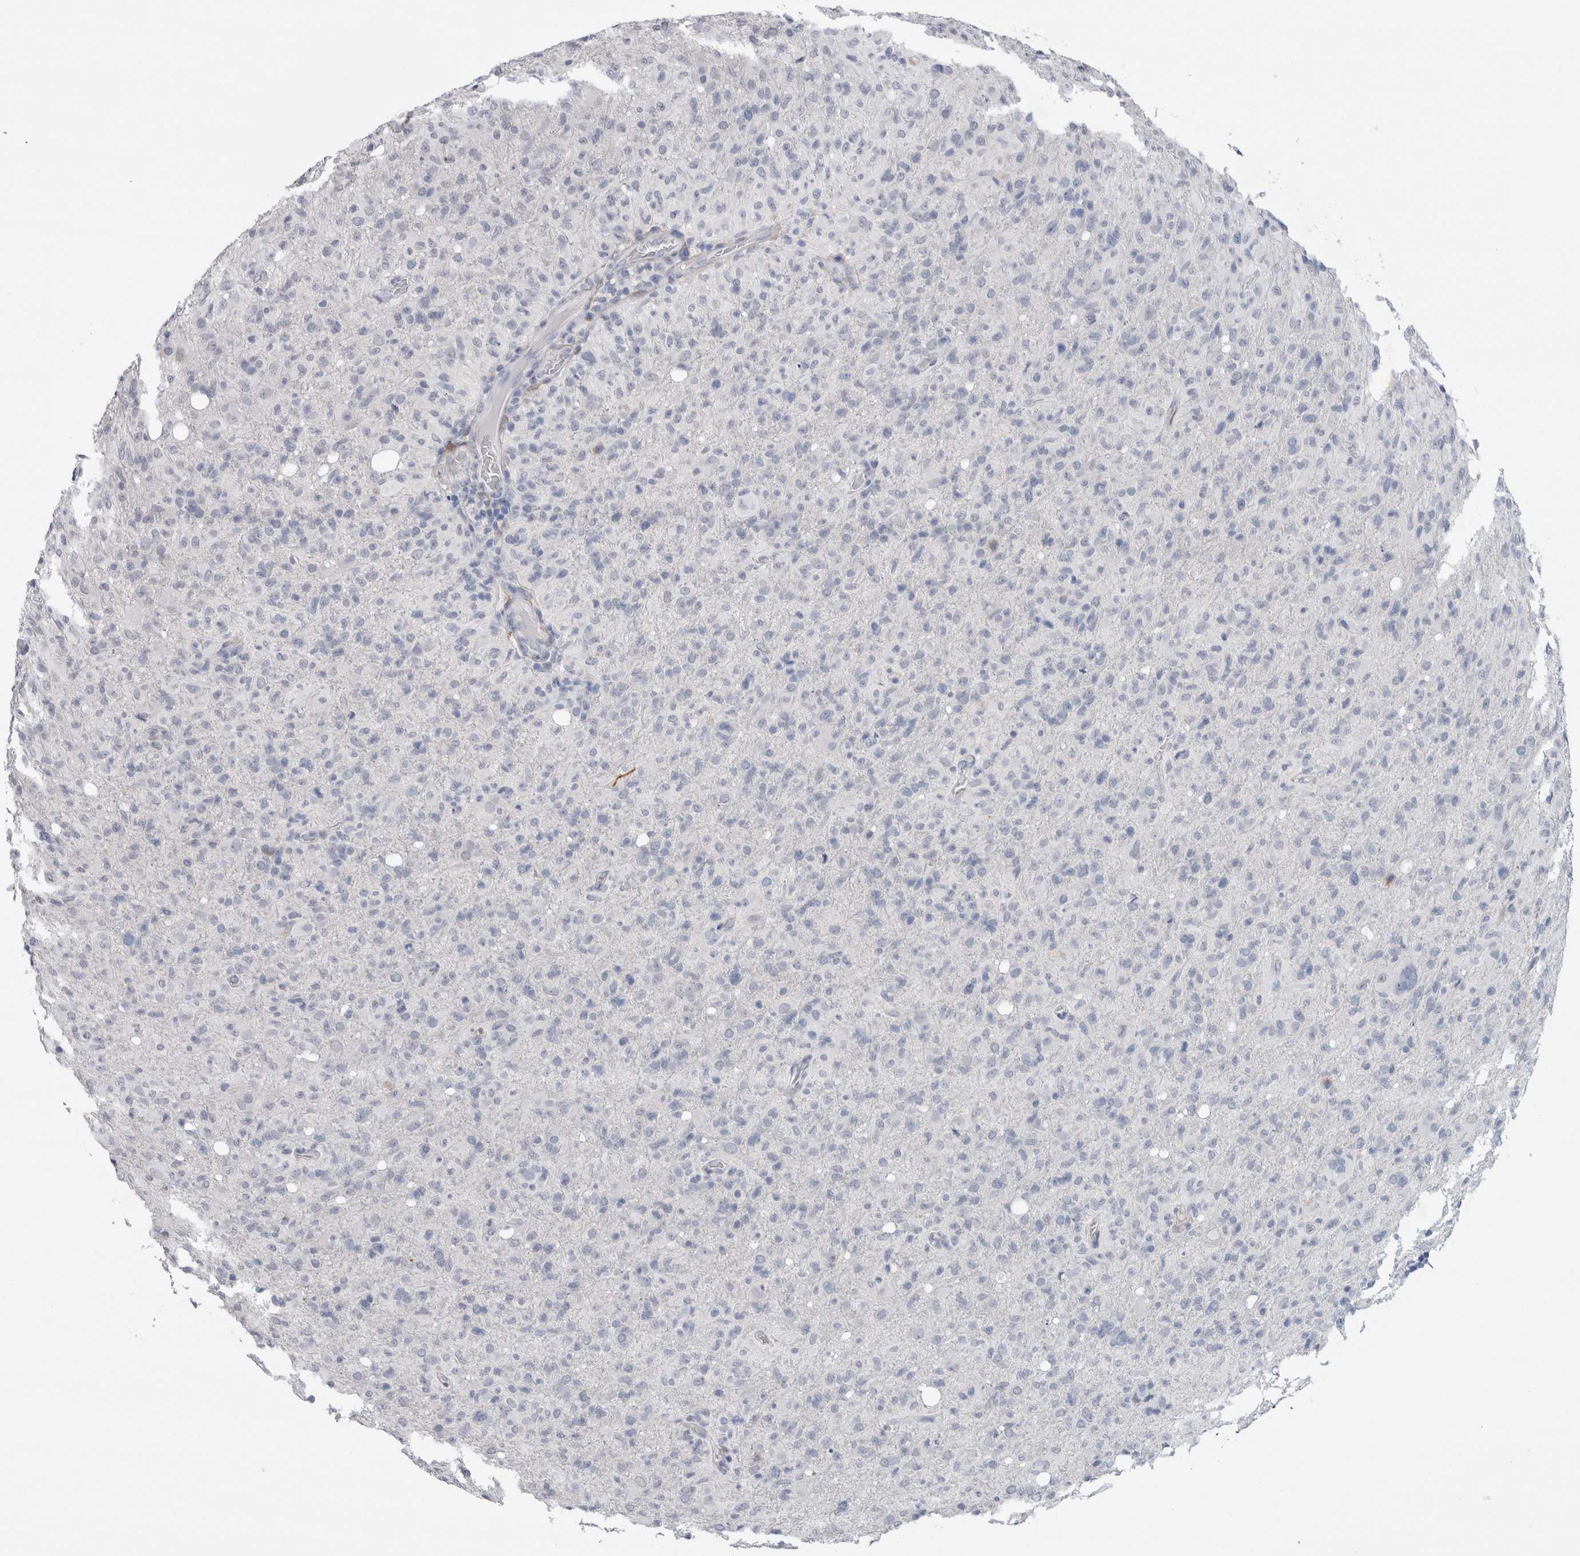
{"staining": {"intensity": "negative", "quantity": "none", "location": "none"}, "tissue": "glioma", "cell_type": "Tumor cells", "image_type": "cancer", "snomed": [{"axis": "morphology", "description": "Glioma, malignant, High grade"}, {"axis": "topography", "description": "Brain"}], "caption": "Tumor cells are negative for brown protein staining in malignant glioma (high-grade).", "gene": "FABP4", "patient": {"sex": "female", "age": 57}}